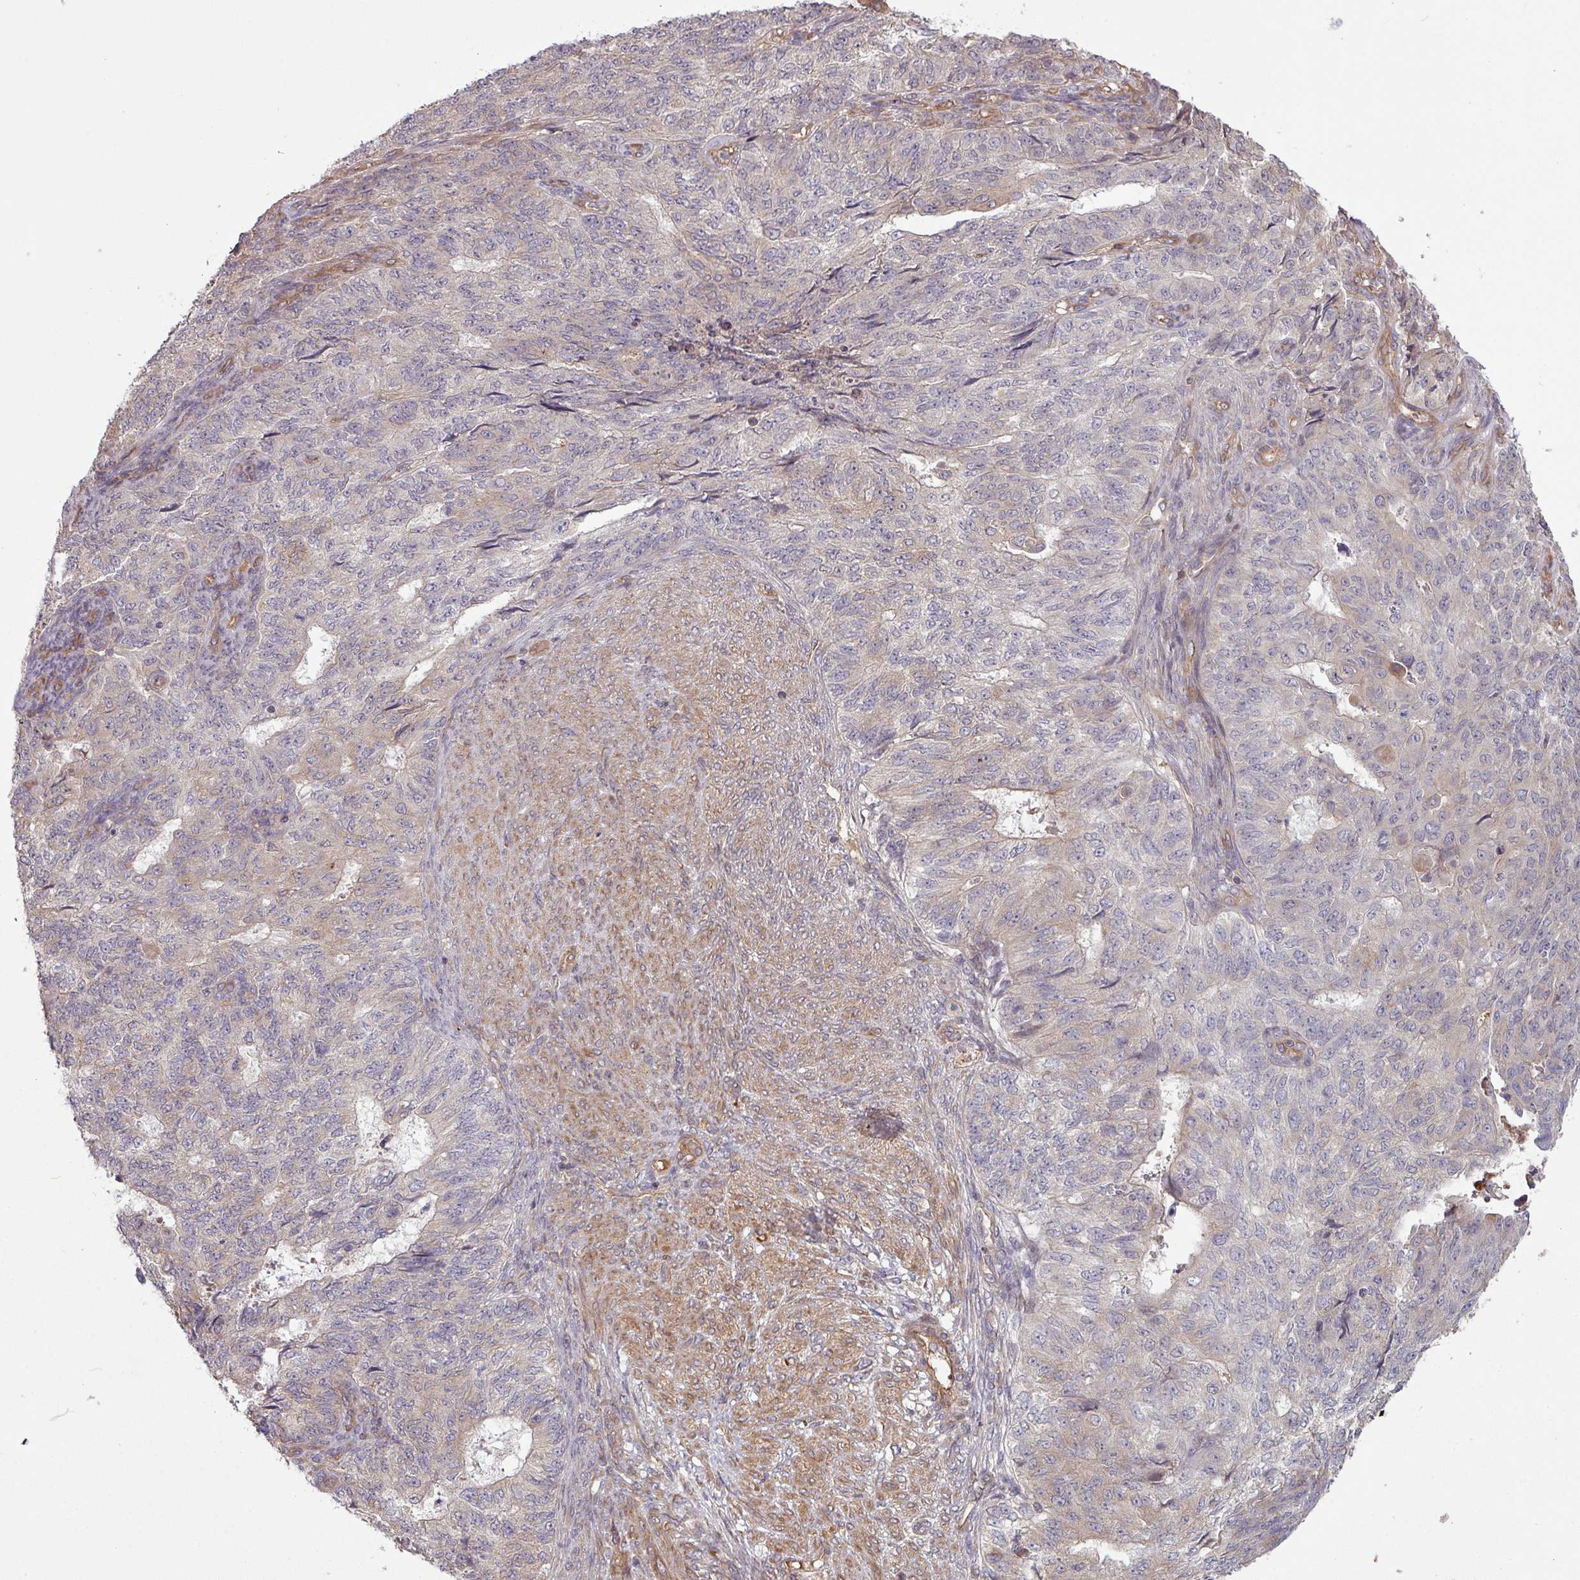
{"staining": {"intensity": "negative", "quantity": "none", "location": "none"}, "tissue": "endometrial cancer", "cell_type": "Tumor cells", "image_type": "cancer", "snomed": [{"axis": "morphology", "description": "Adenocarcinoma, NOS"}, {"axis": "topography", "description": "Endometrium"}], "caption": "IHC of human endometrial cancer (adenocarcinoma) shows no staining in tumor cells.", "gene": "SNRNP25", "patient": {"sex": "female", "age": 32}}